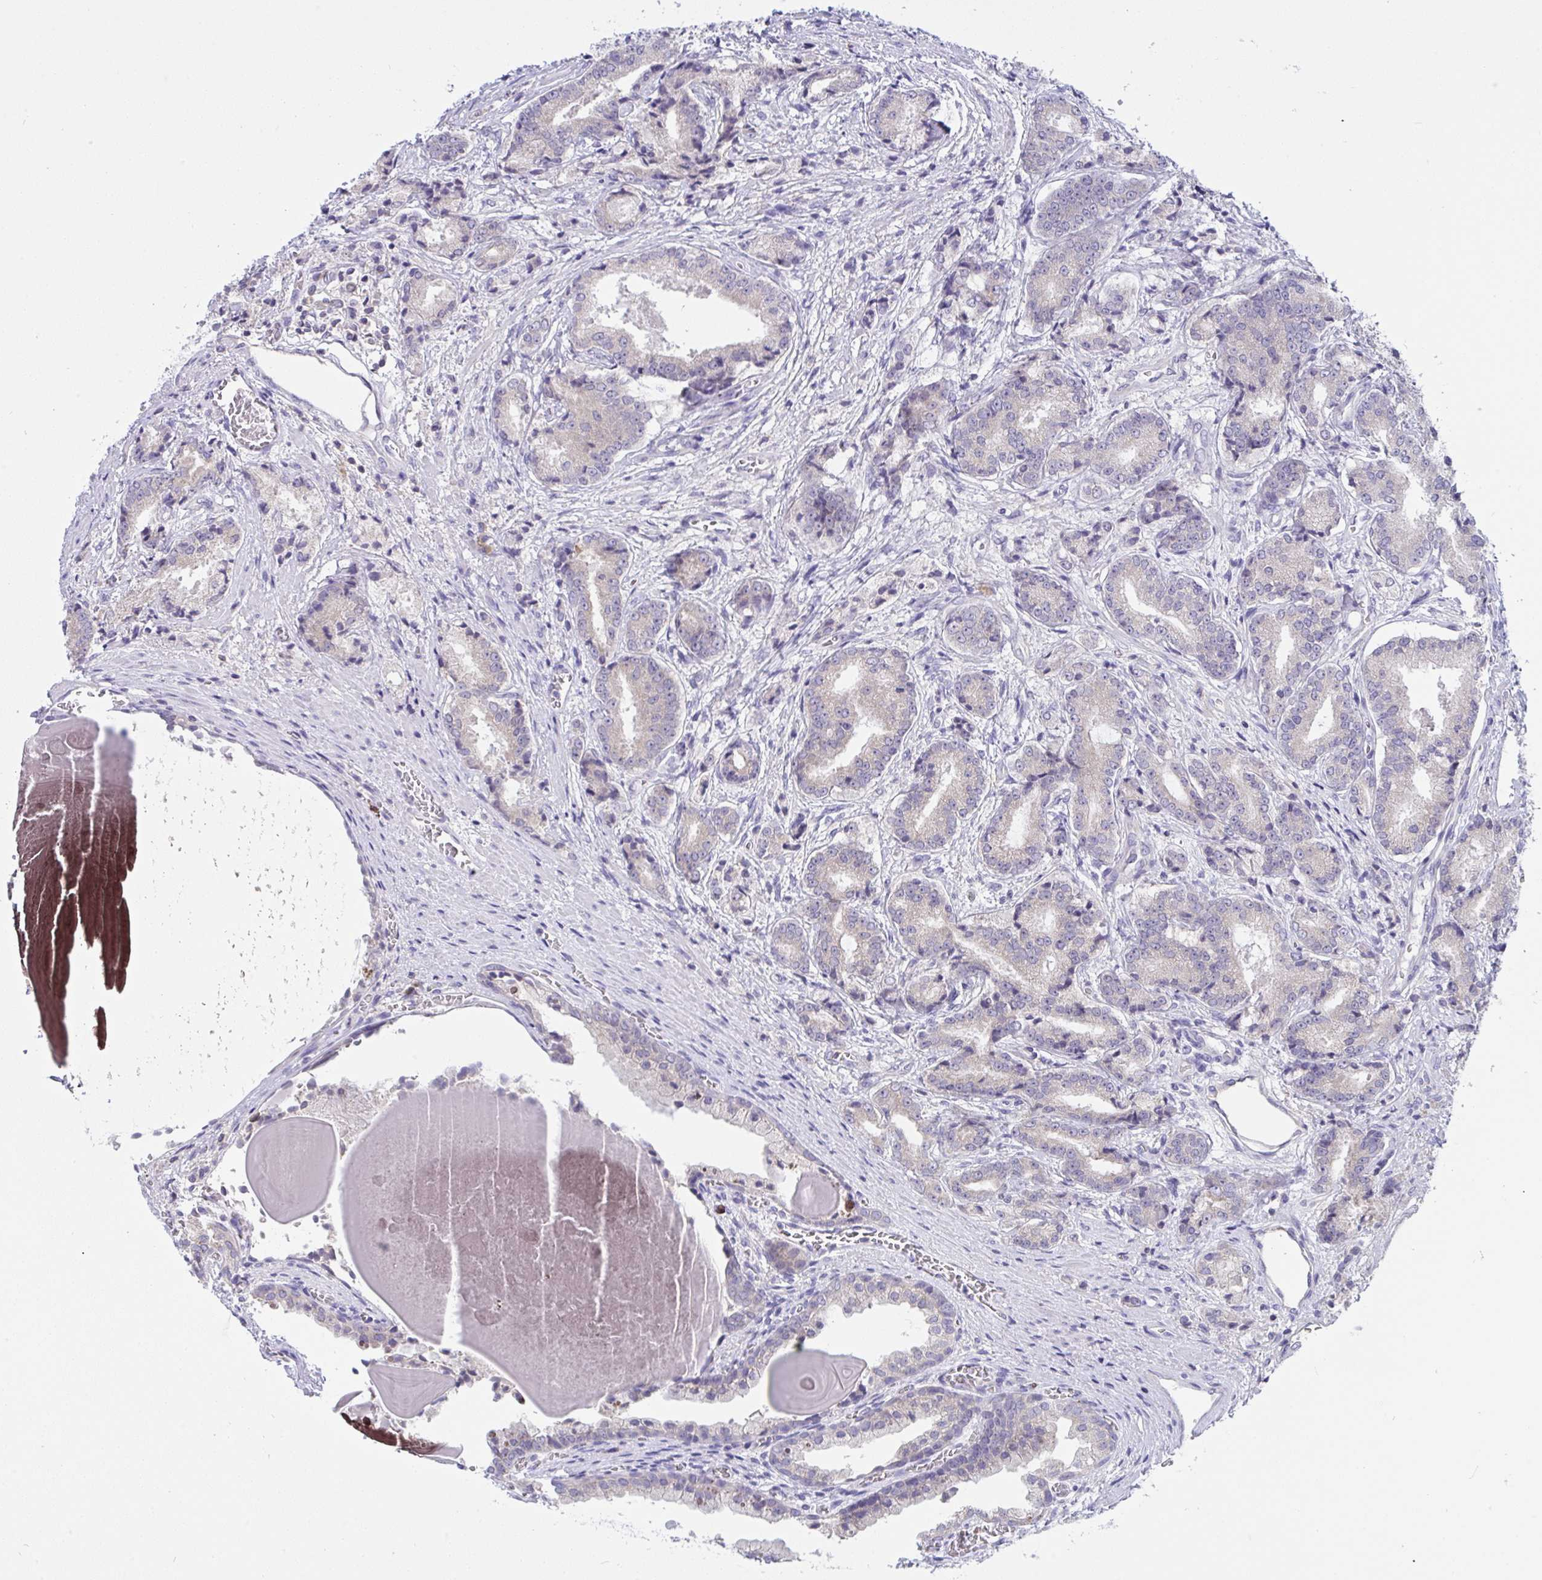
{"staining": {"intensity": "negative", "quantity": "none", "location": "none"}, "tissue": "prostate cancer", "cell_type": "Tumor cells", "image_type": "cancer", "snomed": [{"axis": "morphology", "description": "Adenocarcinoma, High grade"}, {"axis": "topography", "description": "Prostate and seminal vesicle, NOS"}], "caption": "Immunohistochemistry (IHC) photomicrograph of high-grade adenocarcinoma (prostate) stained for a protein (brown), which displays no expression in tumor cells. (Stains: DAB (3,3'-diaminobenzidine) immunohistochemistry with hematoxylin counter stain, Microscopy: brightfield microscopy at high magnification).", "gene": "TMEM41A", "patient": {"sex": "male", "age": 61}}